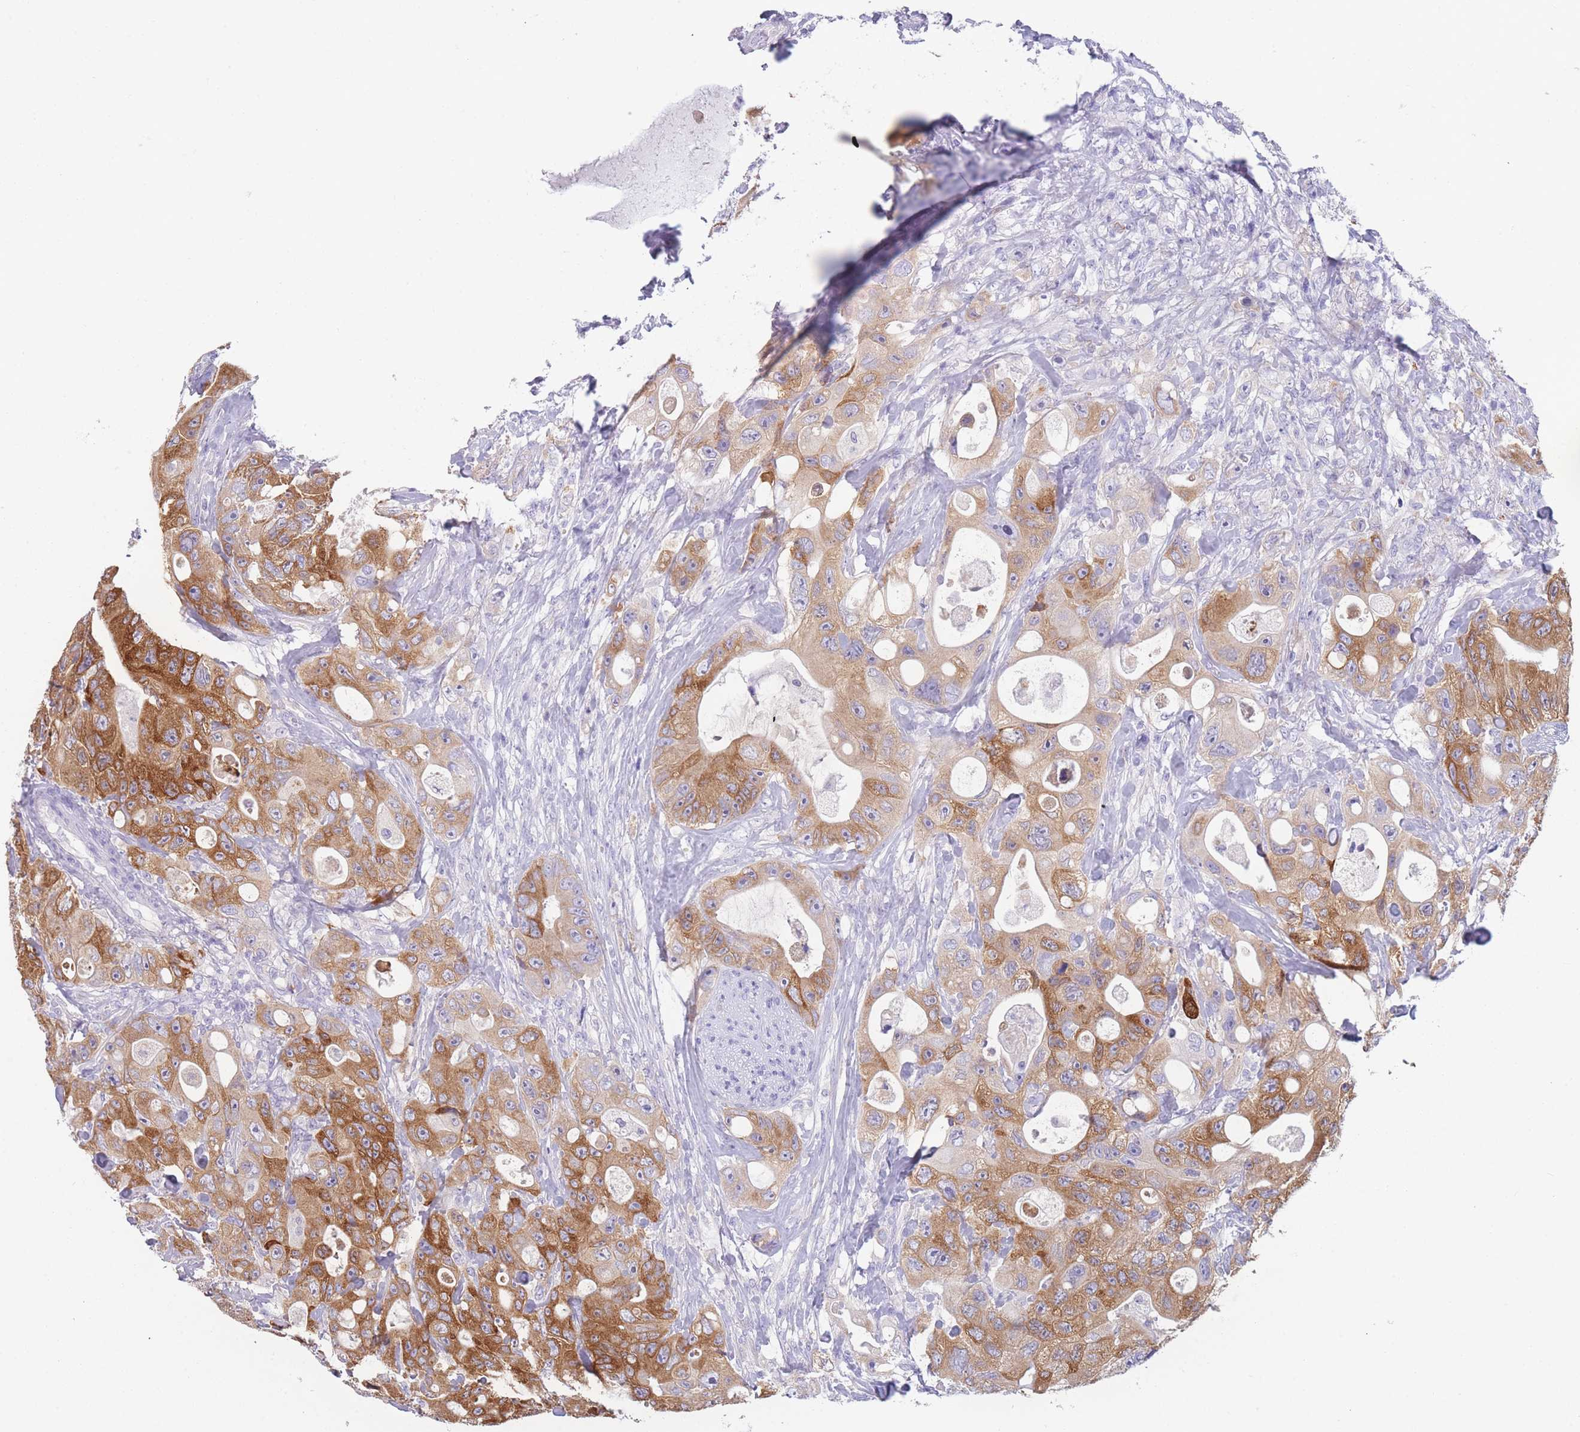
{"staining": {"intensity": "strong", "quantity": "25%-75%", "location": "cytoplasmic/membranous"}, "tissue": "colorectal cancer", "cell_type": "Tumor cells", "image_type": "cancer", "snomed": [{"axis": "morphology", "description": "Adenocarcinoma, NOS"}, {"axis": "topography", "description": "Colon"}], "caption": "Adenocarcinoma (colorectal) stained with a protein marker exhibits strong staining in tumor cells.", "gene": "ZNF627", "patient": {"sex": "female", "age": 46}}